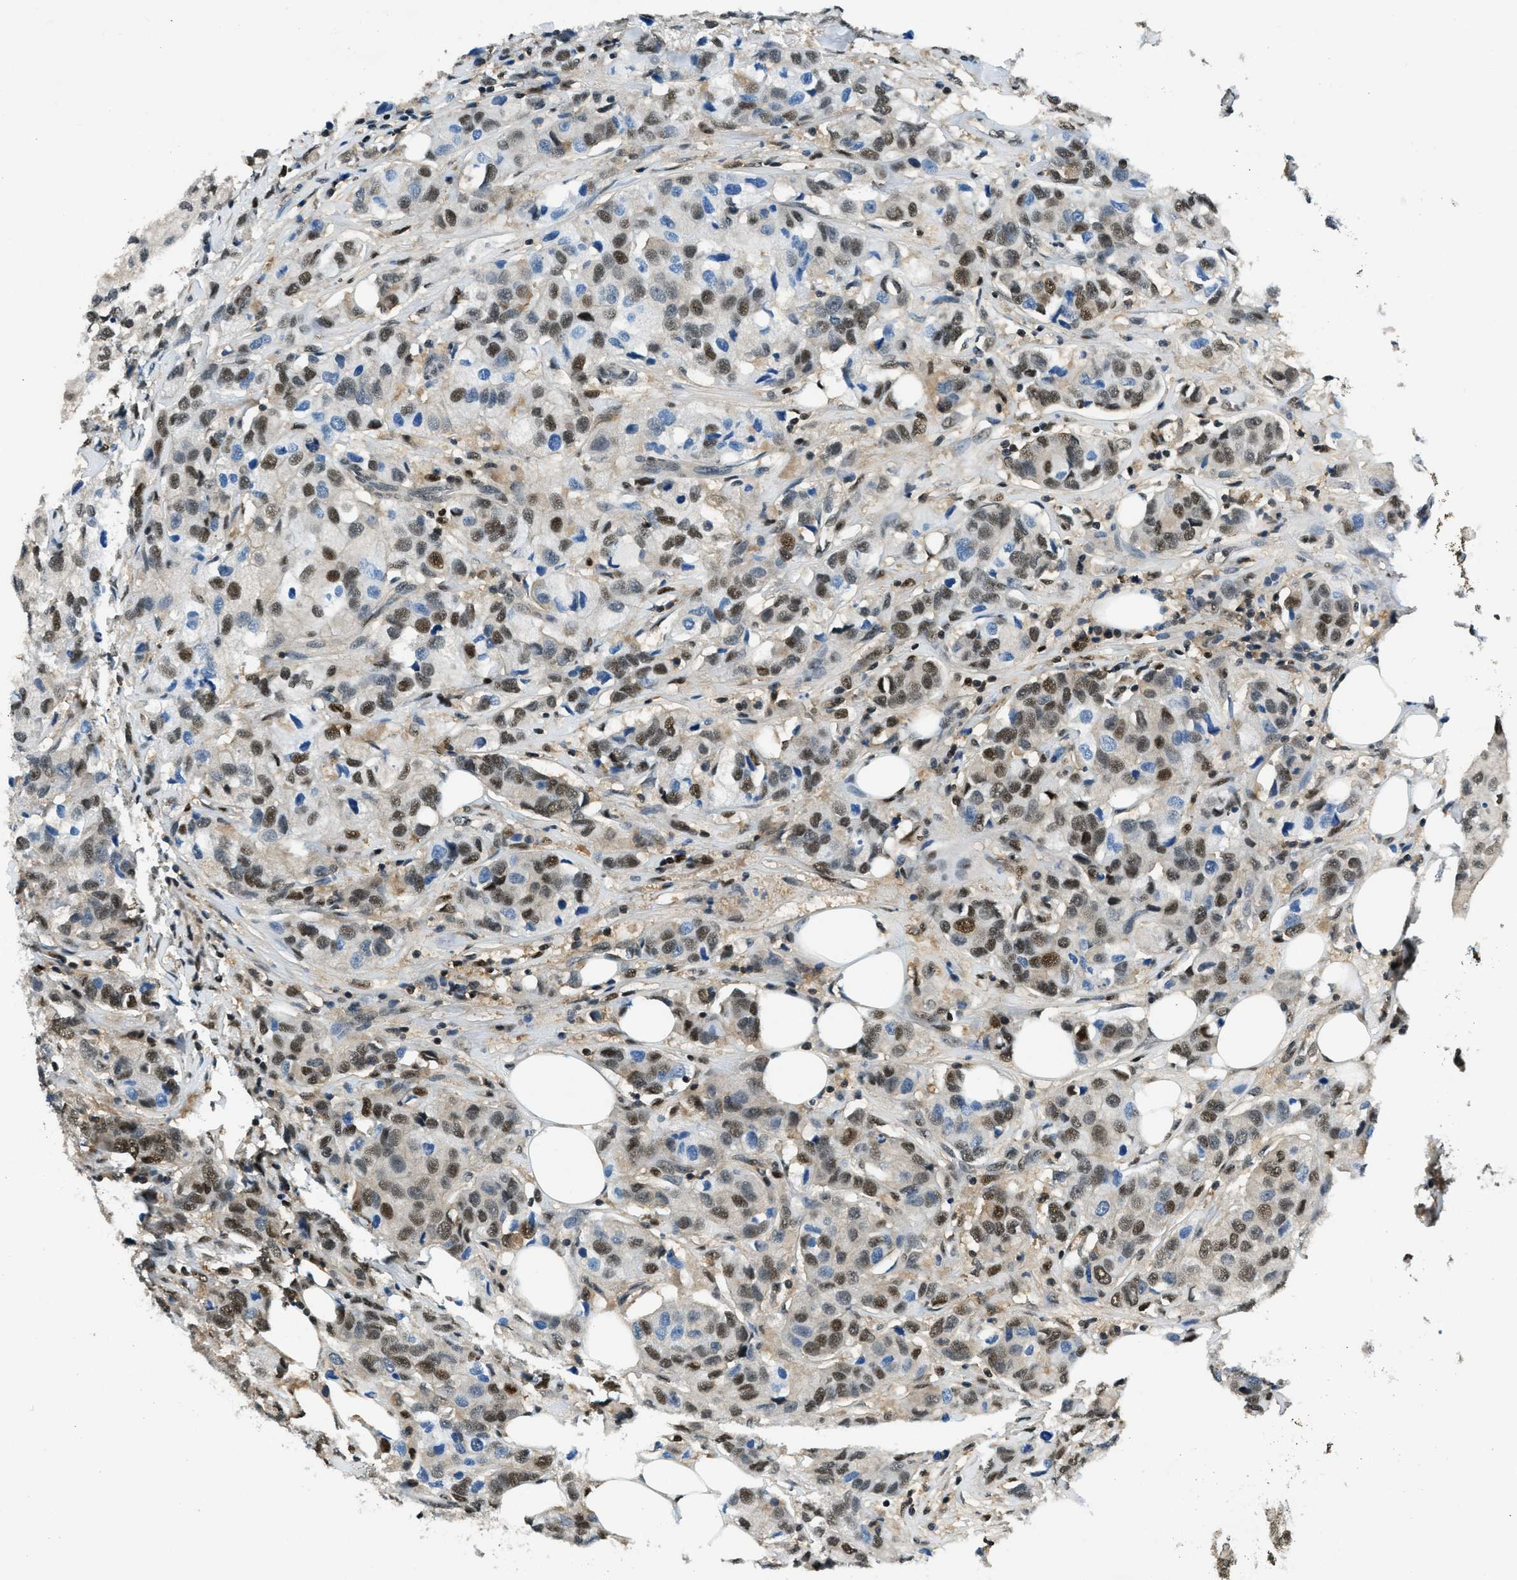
{"staining": {"intensity": "moderate", "quantity": ">75%", "location": "nuclear"}, "tissue": "breast cancer", "cell_type": "Tumor cells", "image_type": "cancer", "snomed": [{"axis": "morphology", "description": "Duct carcinoma"}, {"axis": "topography", "description": "Breast"}], "caption": "This is an image of immunohistochemistry (IHC) staining of breast cancer, which shows moderate expression in the nuclear of tumor cells.", "gene": "OGFR", "patient": {"sex": "female", "age": 80}}